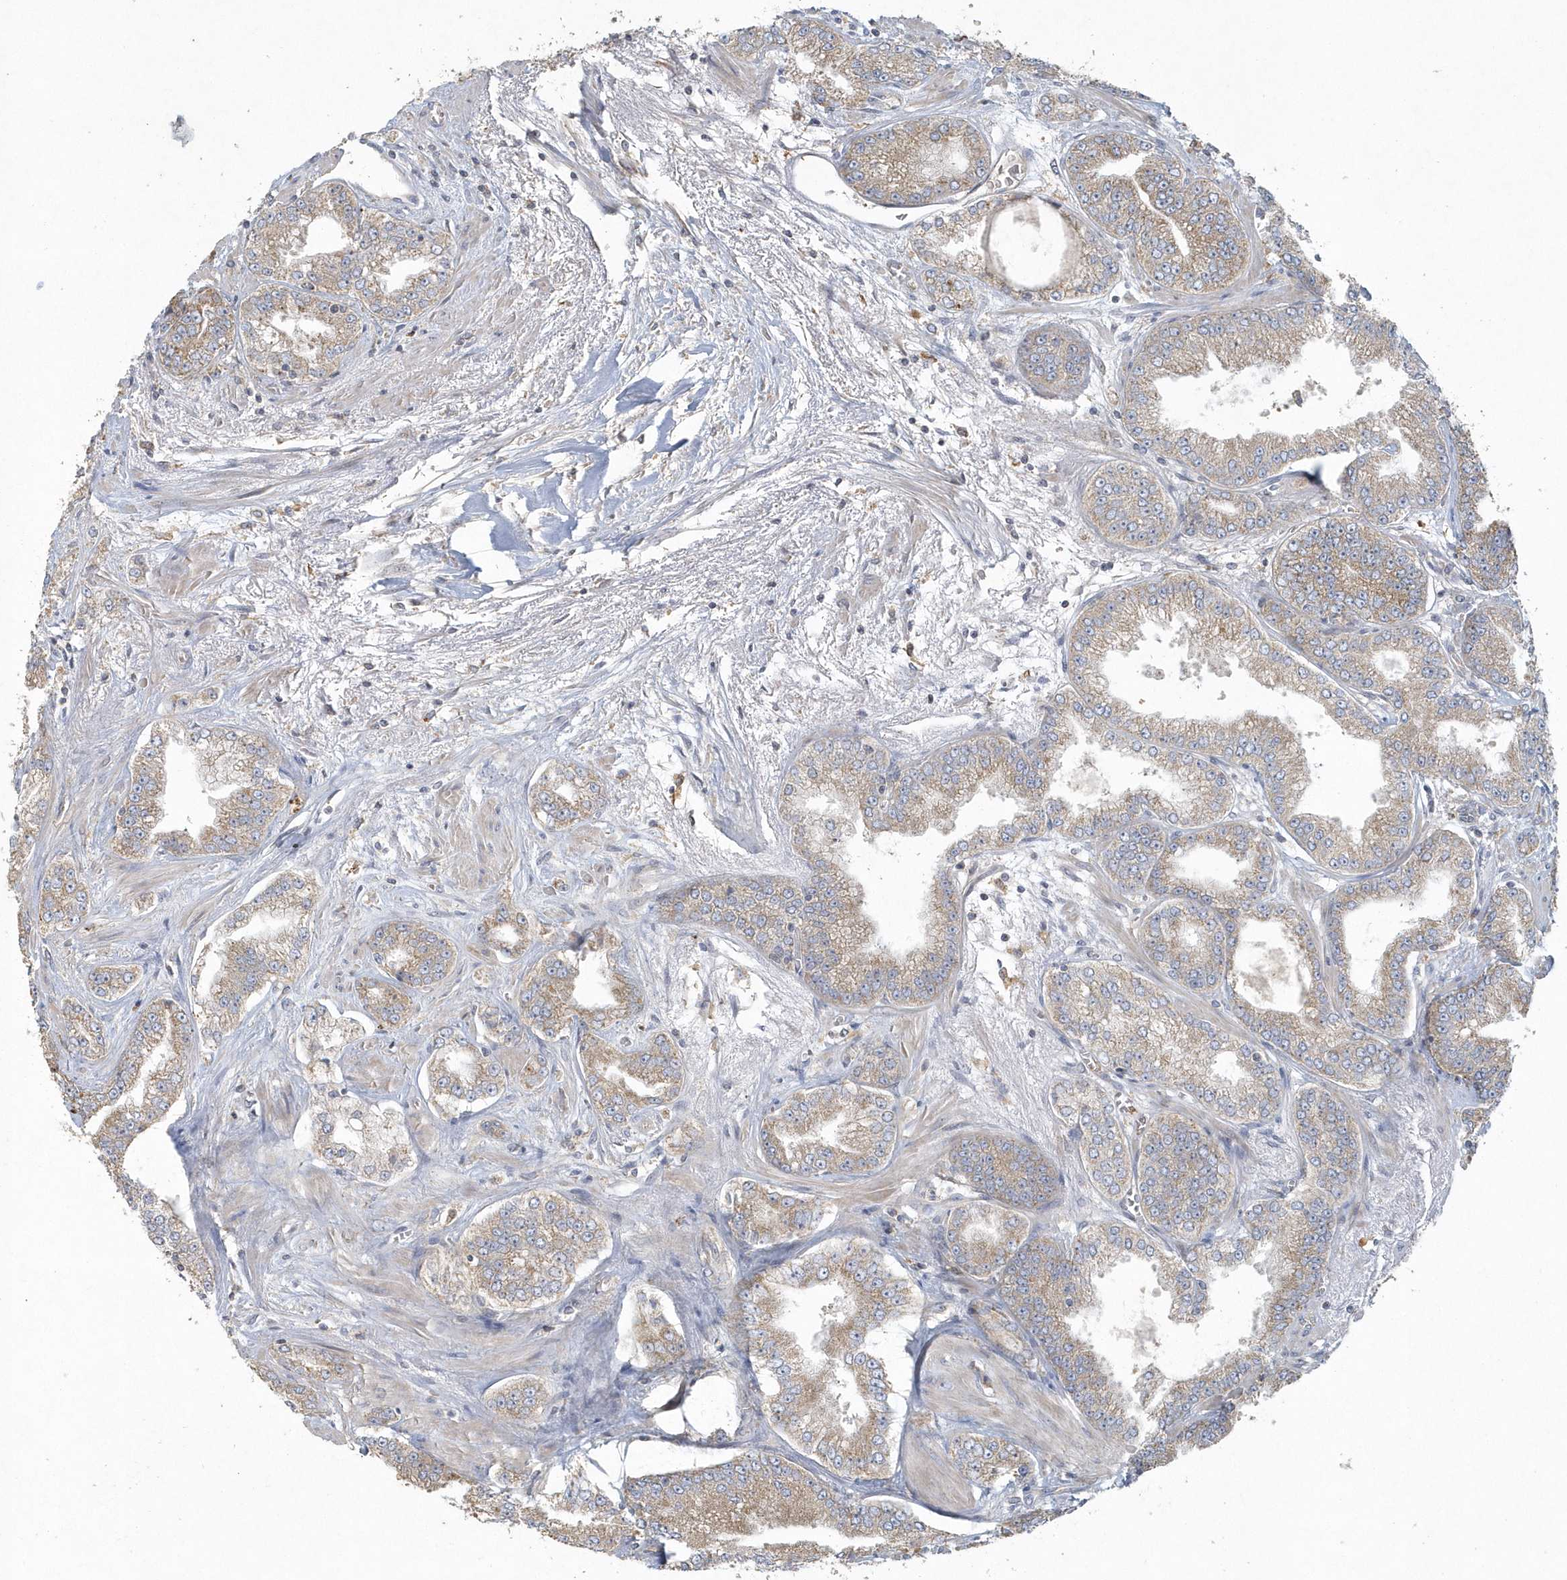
{"staining": {"intensity": "moderate", "quantity": ">75%", "location": "cytoplasmic/membranous"}, "tissue": "prostate cancer", "cell_type": "Tumor cells", "image_type": "cancer", "snomed": [{"axis": "morphology", "description": "Adenocarcinoma, High grade"}, {"axis": "topography", "description": "Prostate"}], "caption": "IHC of human adenocarcinoma (high-grade) (prostate) shows medium levels of moderate cytoplasmic/membranous expression in about >75% of tumor cells.", "gene": "BLTP3A", "patient": {"sex": "male", "age": 71}}